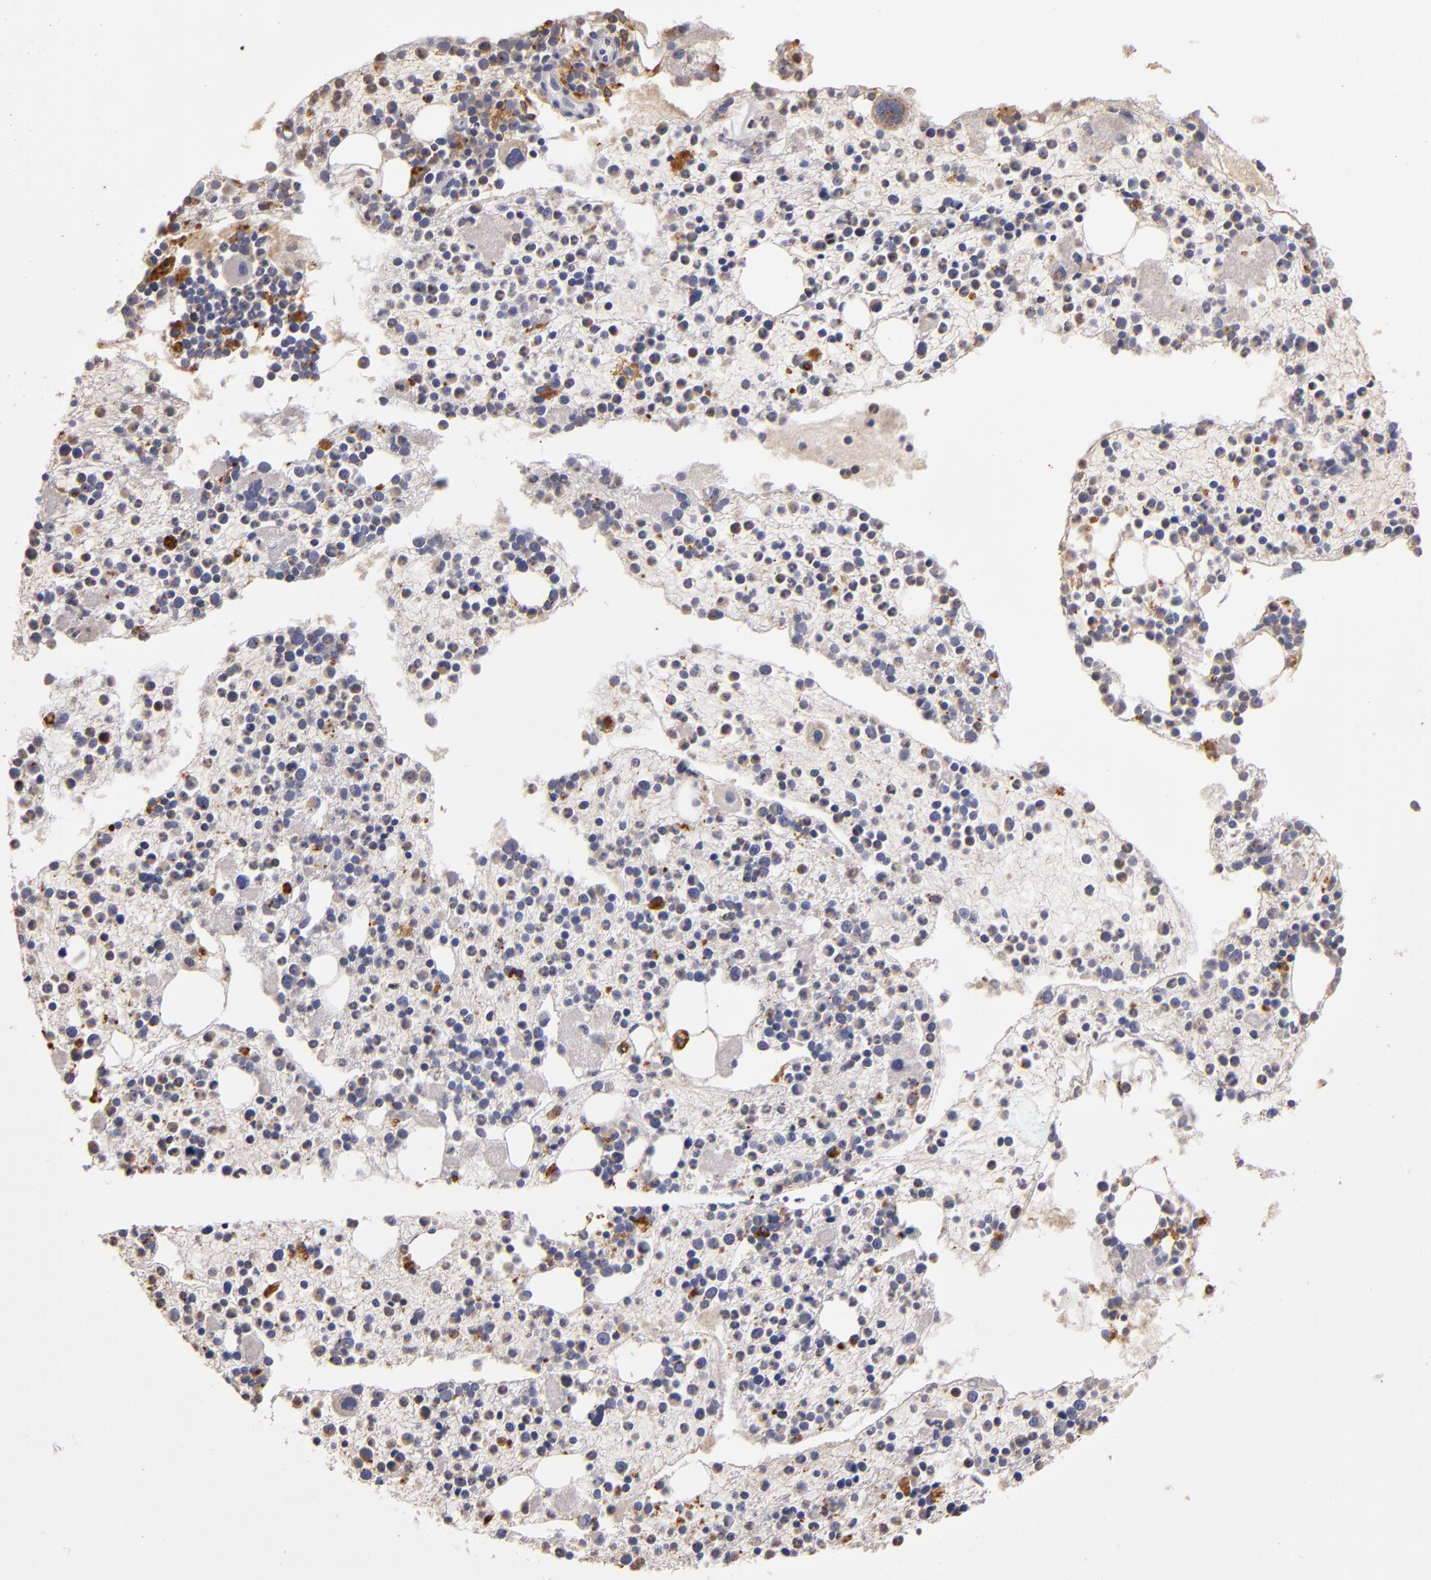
{"staining": {"intensity": "strong", "quantity": "<25%", "location": "cytoplasmic/membranous"}, "tissue": "bone marrow", "cell_type": "Hematopoietic cells", "image_type": "normal", "snomed": [{"axis": "morphology", "description": "Normal tissue, NOS"}, {"axis": "topography", "description": "Bone marrow"}], "caption": "Immunohistochemistry (IHC) micrograph of unremarkable bone marrow: bone marrow stained using immunohistochemistry (IHC) exhibits medium levels of strong protein expression localized specifically in the cytoplasmic/membranous of hematopoietic cells, appearing as a cytoplasmic/membranous brown color.", "gene": "TRAF1", "patient": {"sex": "male", "age": 15}}